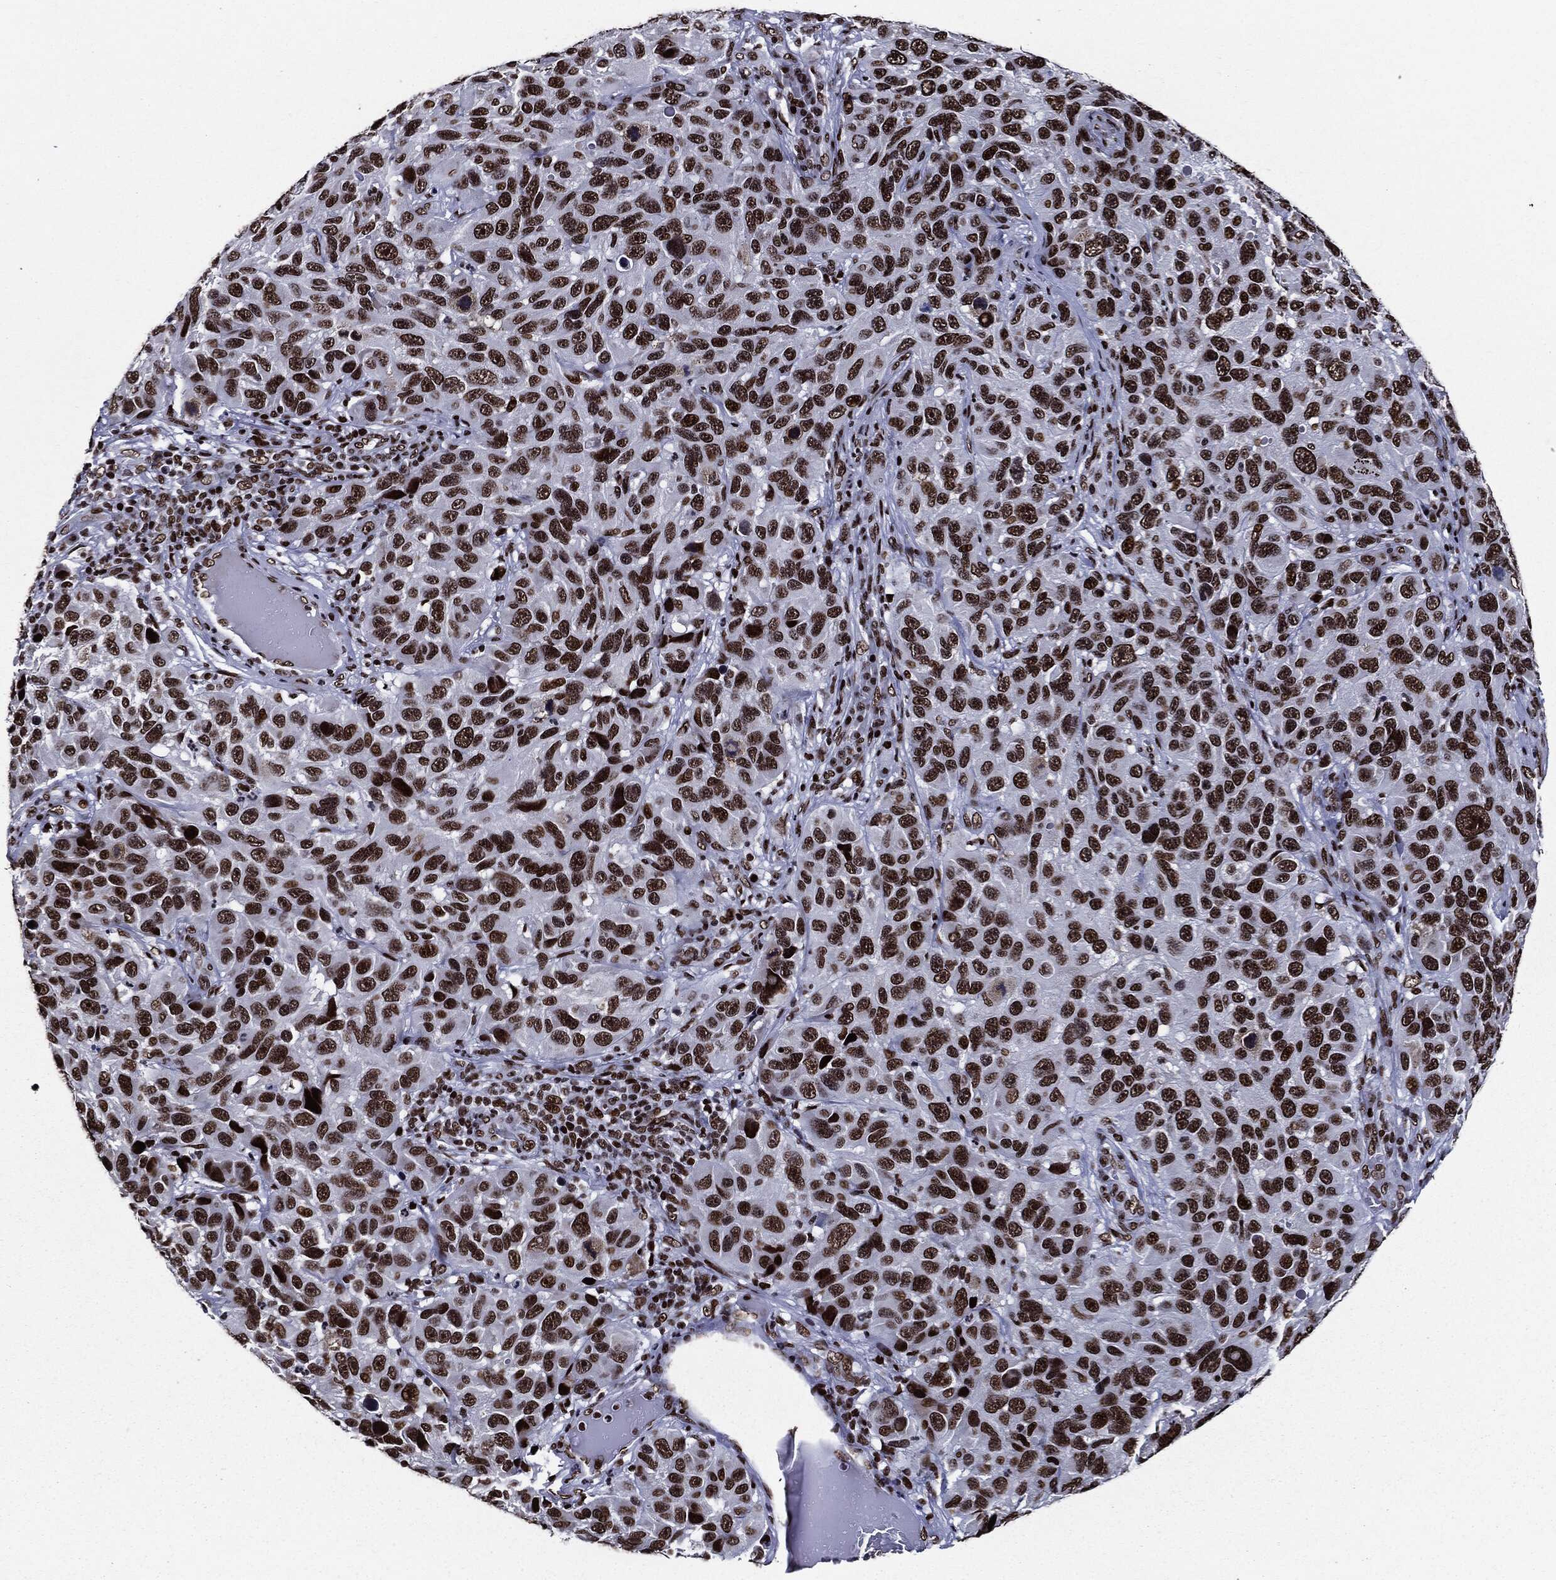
{"staining": {"intensity": "strong", "quantity": ">75%", "location": "nuclear"}, "tissue": "melanoma", "cell_type": "Tumor cells", "image_type": "cancer", "snomed": [{"axis": "morphology", "description": "Malignant melanoma, NOS"}, {"axis": "topography", "description": "Skin"}], "caption": "Strong nuclear staining for a protein is present in about >75% of tumor cells of melanoma using immunohistochemistry (IHC).", "gene": "ZFP91", "patient": {"sex": "male", "age": 53}}